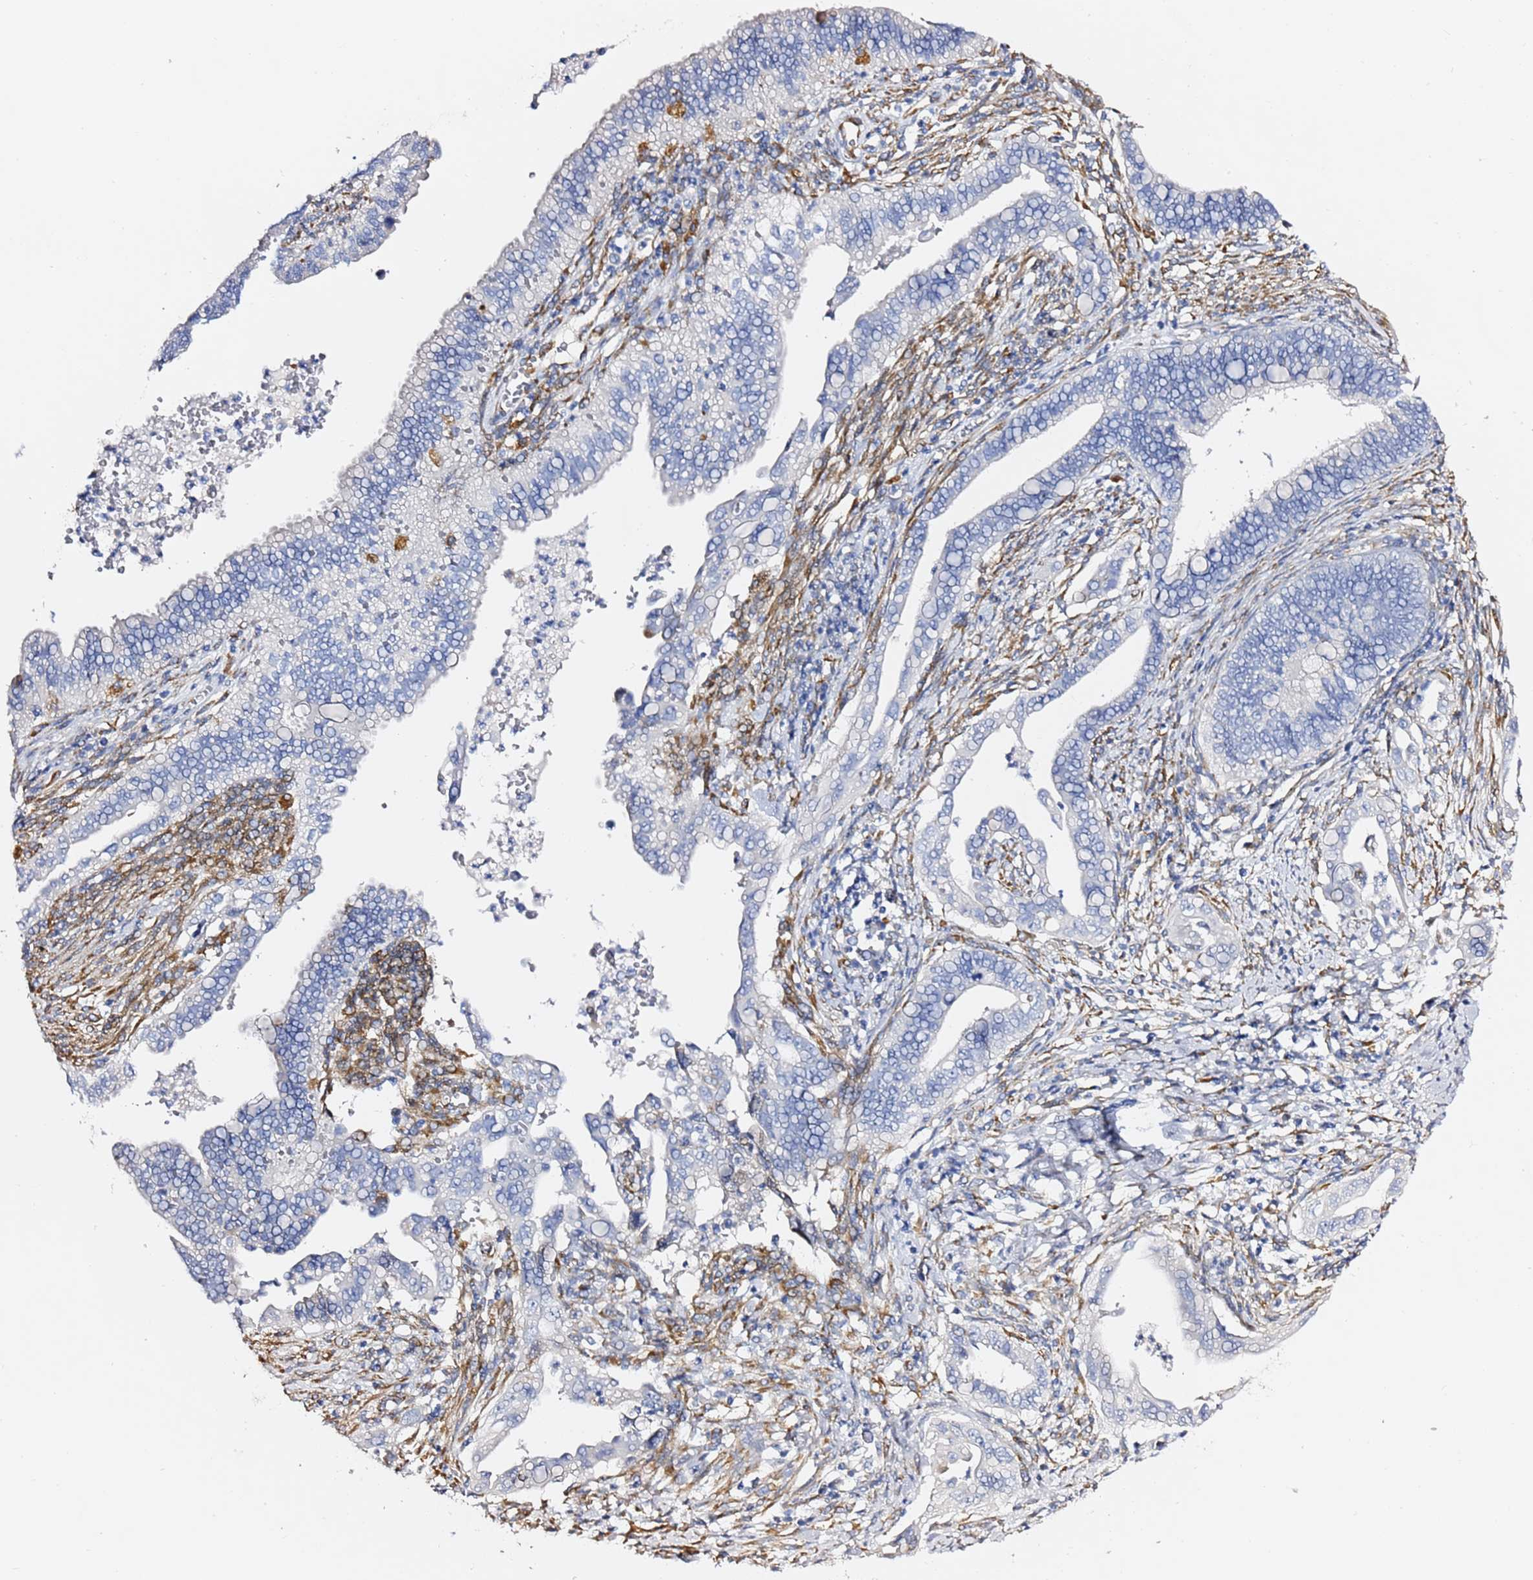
{"staining": {"intensity": "negative", "quantity": "none", "location": "none"}, "tissue": "cervical cancer", "cell_type": "Tumor cells", "image_type": "cancer", "snomed": [{"axis": "morphology", "description": "Adenocarcinoma, NOS"}, {"axis": "topography", "description": "Cervix"}], "caption": "This is a image of immunohistochemistry (IHC) staining of cervical adenocarcinoma, which shows no staining in tumor cells.", "gene": "GDAP2", "patient": {"sex": "female", "age": 42}}